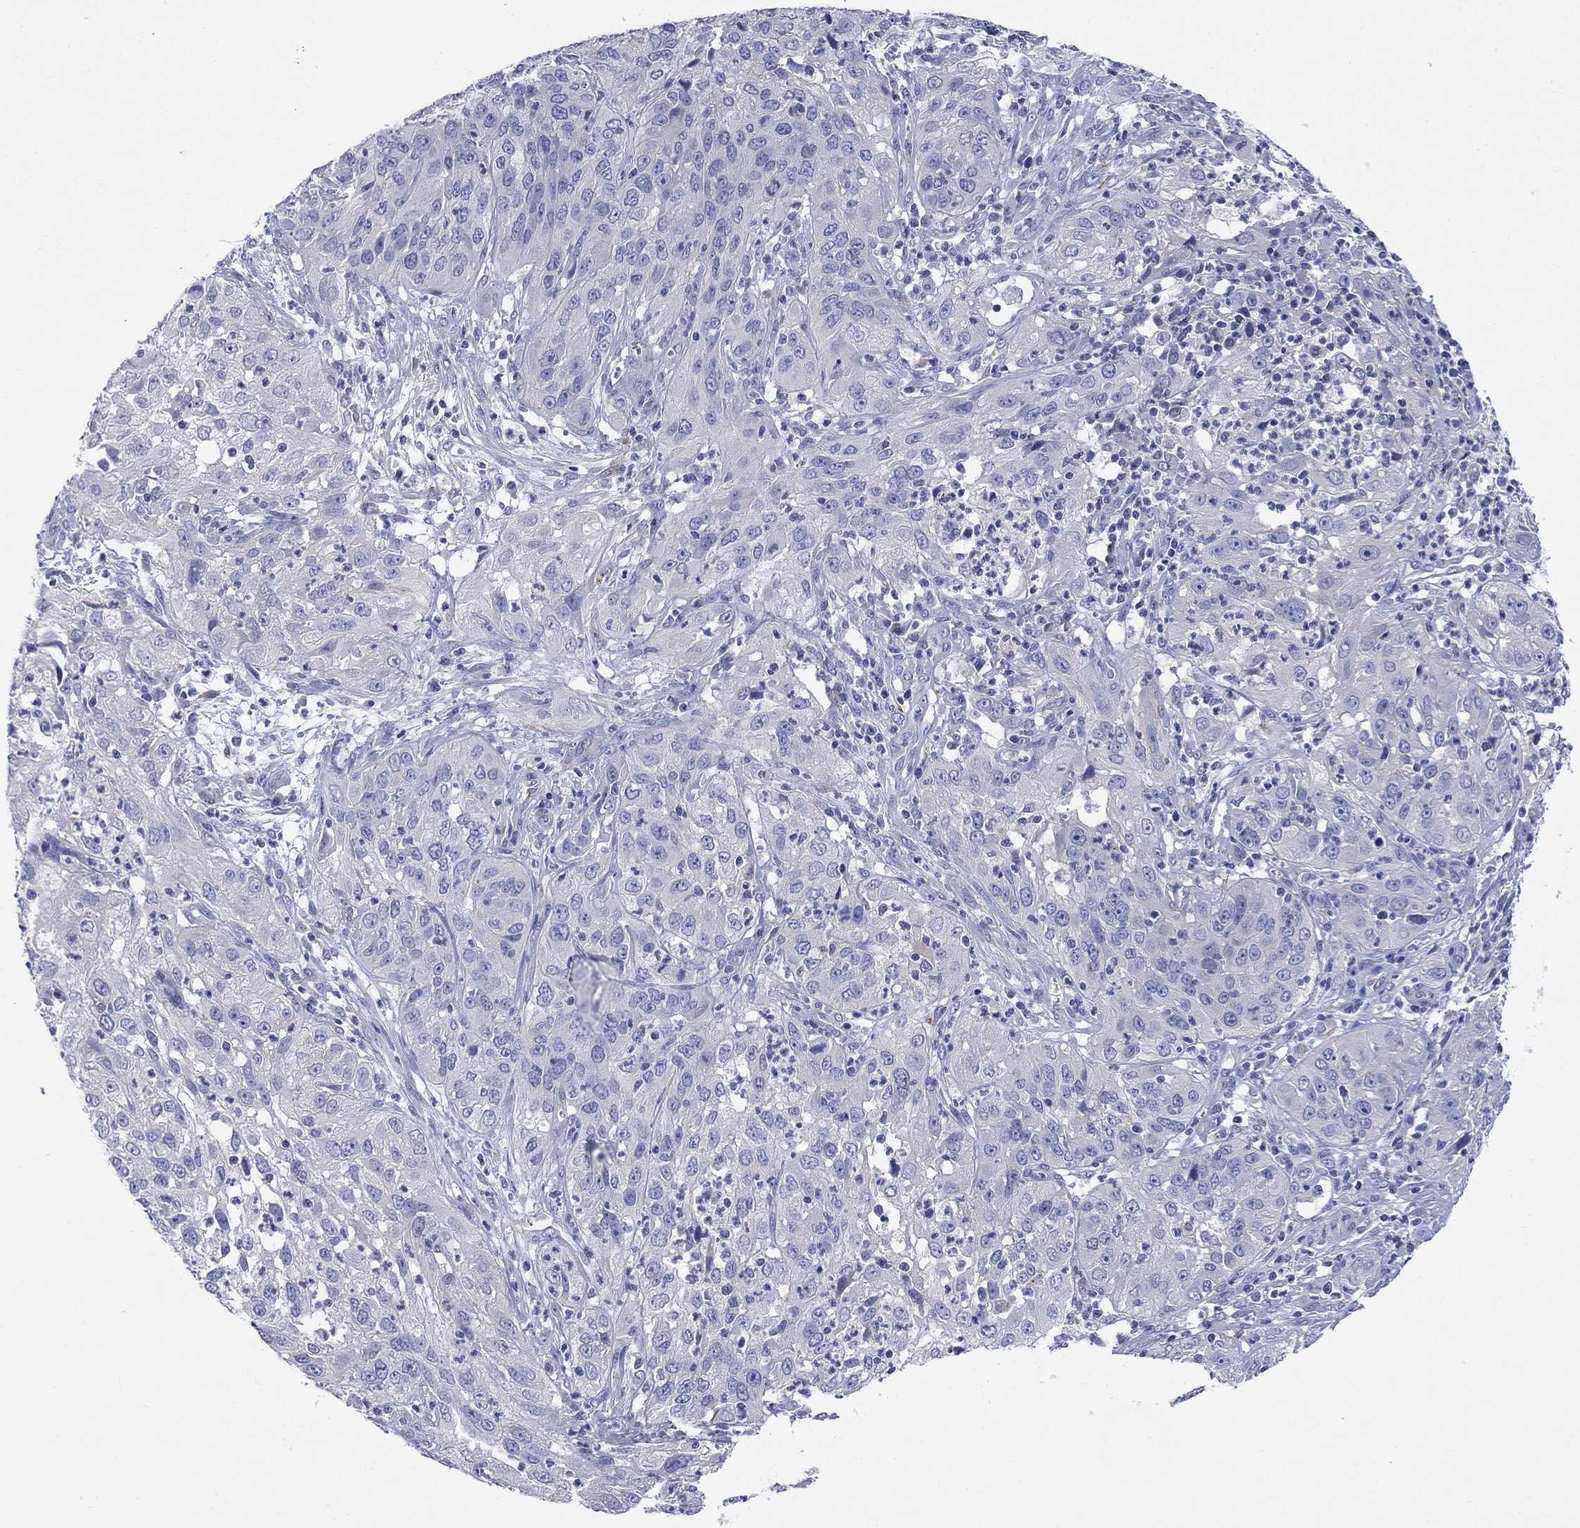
{"staining": {"intensity": "negative", "quantity": "none", "location": "none"}, "tissue": "cervical cancer", "cell_type": "Tumor cells", "image_type": "cancer", "snomed": [{"axis": "morphology", "description": "Squamous cell carcinoma, NOS"}, {"axis": "topography", "description": "Cervix"}], "caption": "Cervical cancer (squamous cell carcinoma) stained for a protein using immunohistochemistry (IHC) exhibits no staining tumor cells.", "gene": "PTPRZ1", "patient": {"sex": "female", "age": 32}}